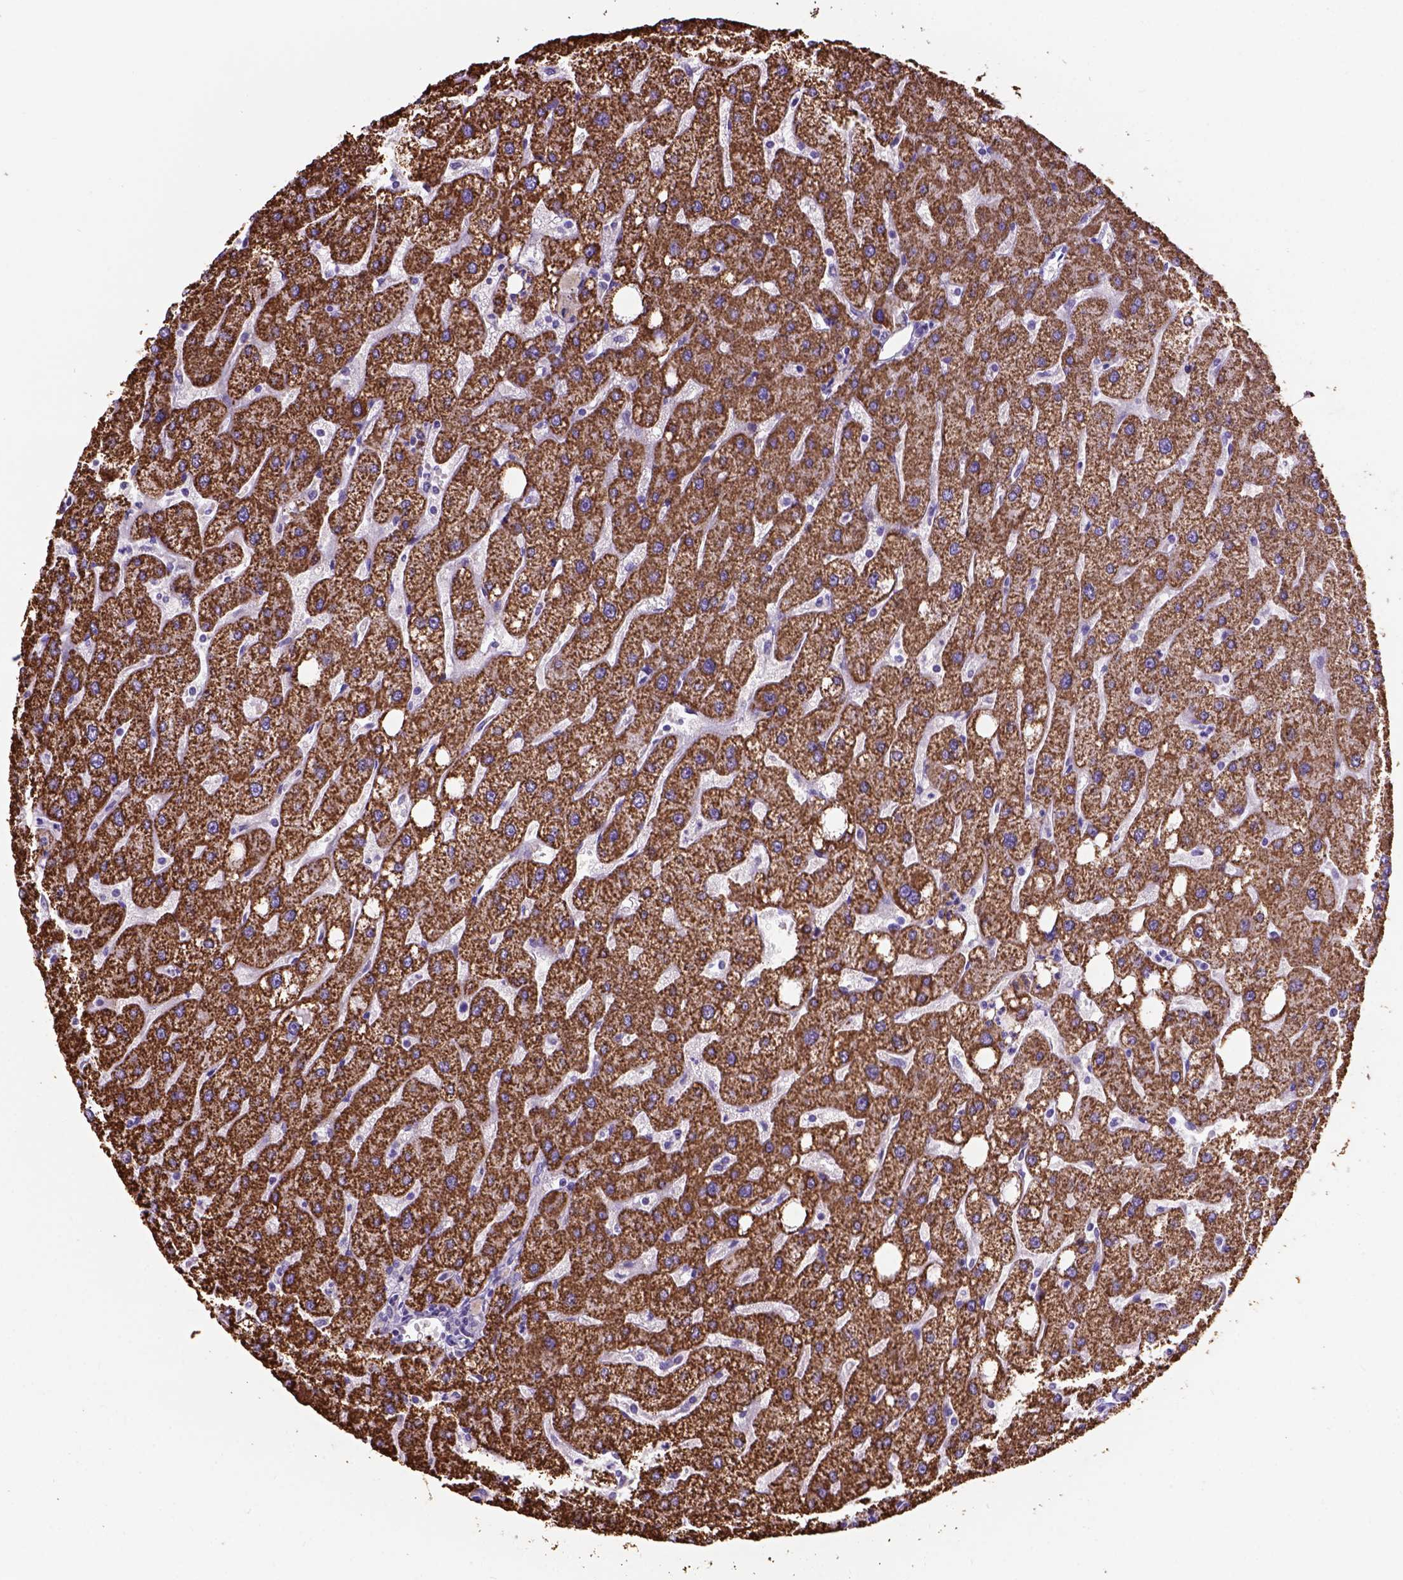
{"staining": {"intensity": "negative", "quantity": "none", "location": "none"}, "tissue": "liver", "cell_type": "Cholangiocytes", "image_type": "normal", "snomed": [{"axis": "morphology", "description": "Normal tissue, NOS"}, {"axis": "topography", "description": "Liver"}], "caption": "IHC of benign liver shows no positivity in cholangiocytes.", "gene": "L2HGDH", "patient": {"sex": "male", "age": 67}}